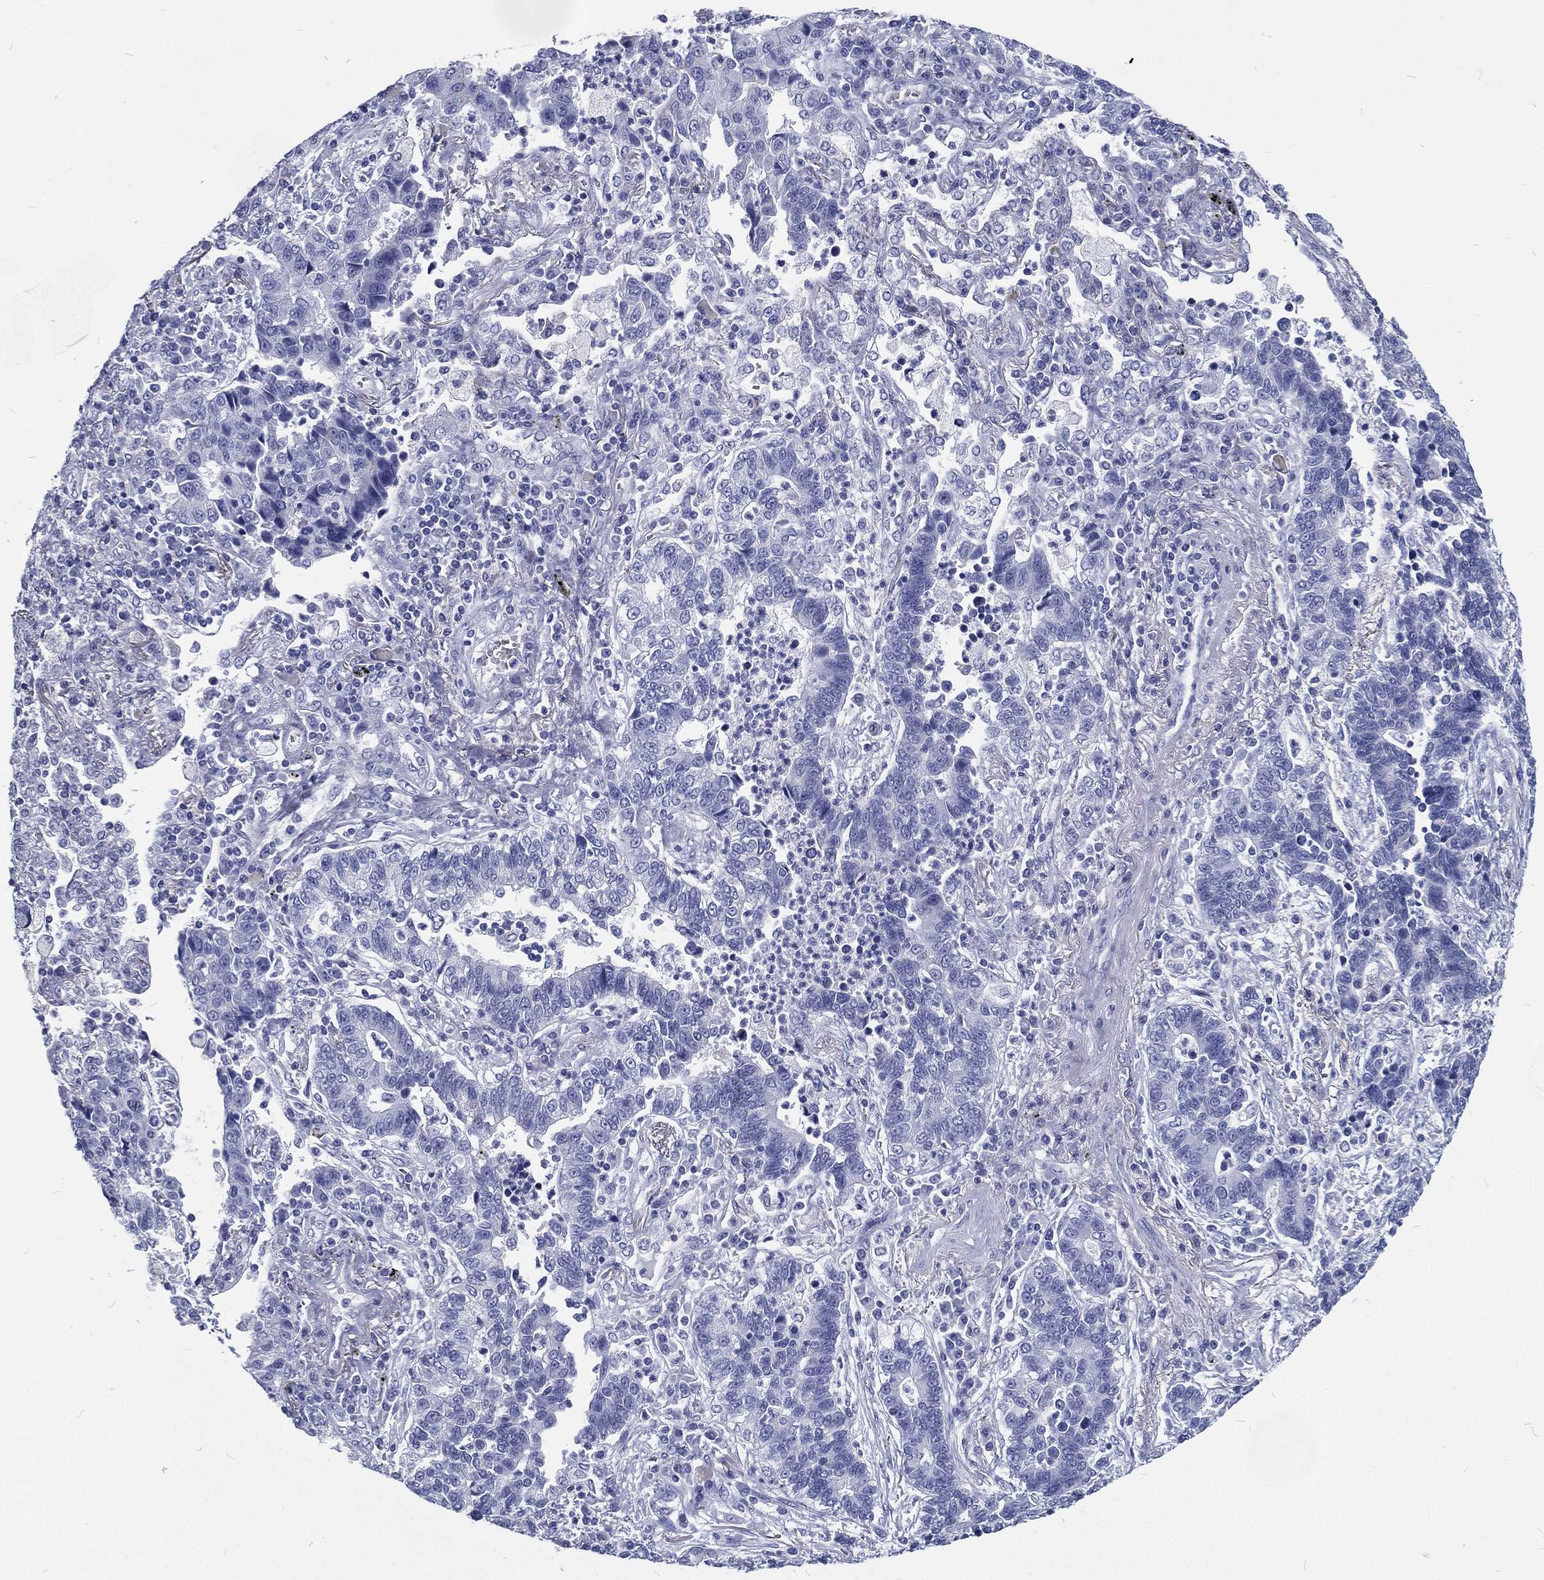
{"staining": {"intensity": "negative", "quantity": "none", "location": "none"}, "tissue": "lung cancer", "cell_type": "Tumor cells", "image_type": "cancer", "snomed": [{"axis": "morphology", "description": "Adenocarcinoma, NOS"}, {"axis": "topography", "description": "Lung"}], "caption": "Immunohistochemistry (IHC) histopathology image of neoplastic tissue: human lung cancer (adenocarcinoma) stained with DAB (3,3'-diaminobenzidine) demonstrates no significant protein positivity in tumor cells.", "gene": "RSPH4A", "patient": {"sex": "female", "age": 57}}